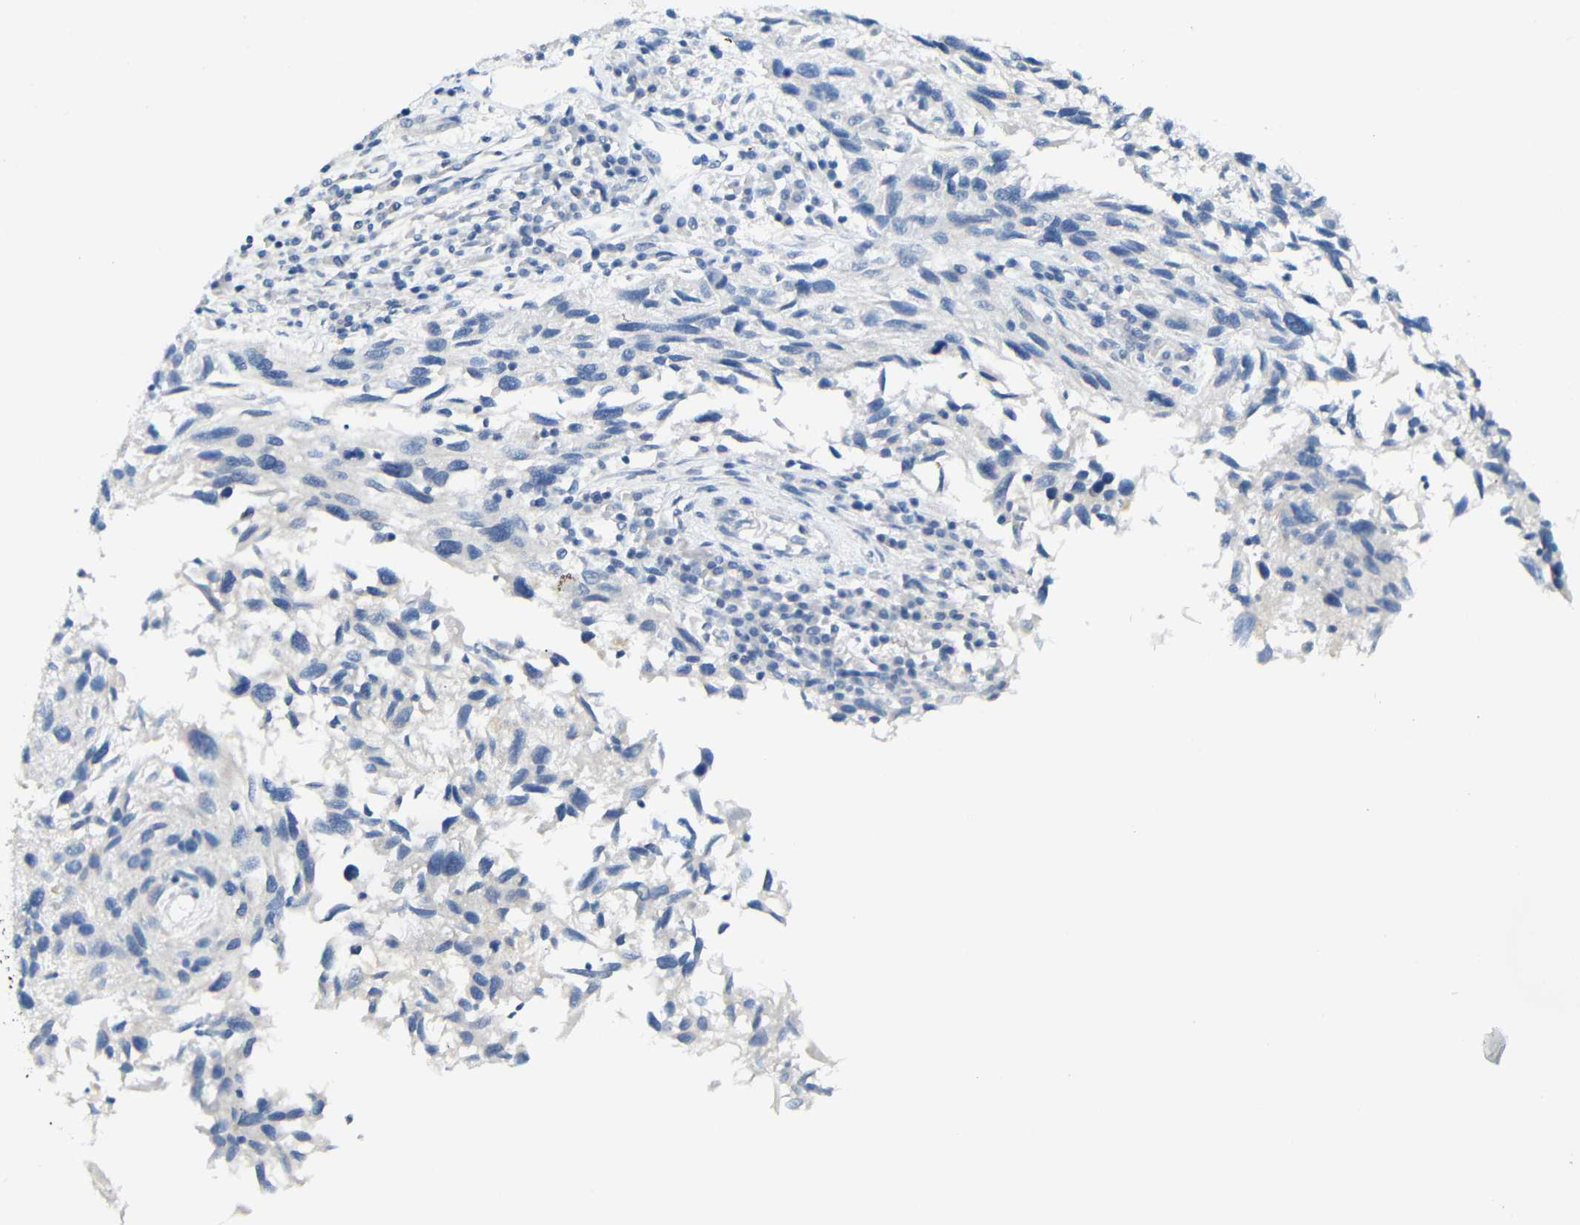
{"staining": {"intensity": "negative", "quantity": "none", "location": "none"}, "tissue": "melanoma", "cell_type": "Tumor cells", "image_type": "cancer", "snomed": [{"axis": "morphology", "description": "Malignant melanoma, NOS"}, {"axis": "topography", "description": "Skin"}], "caption": "Melanoma was stained to show a protein in brown. There is no significant expression in tumor cells. Nuclei are stained in blue.", "gene": "FCRL1", "patient": {"sex": "male", "age": 53}}